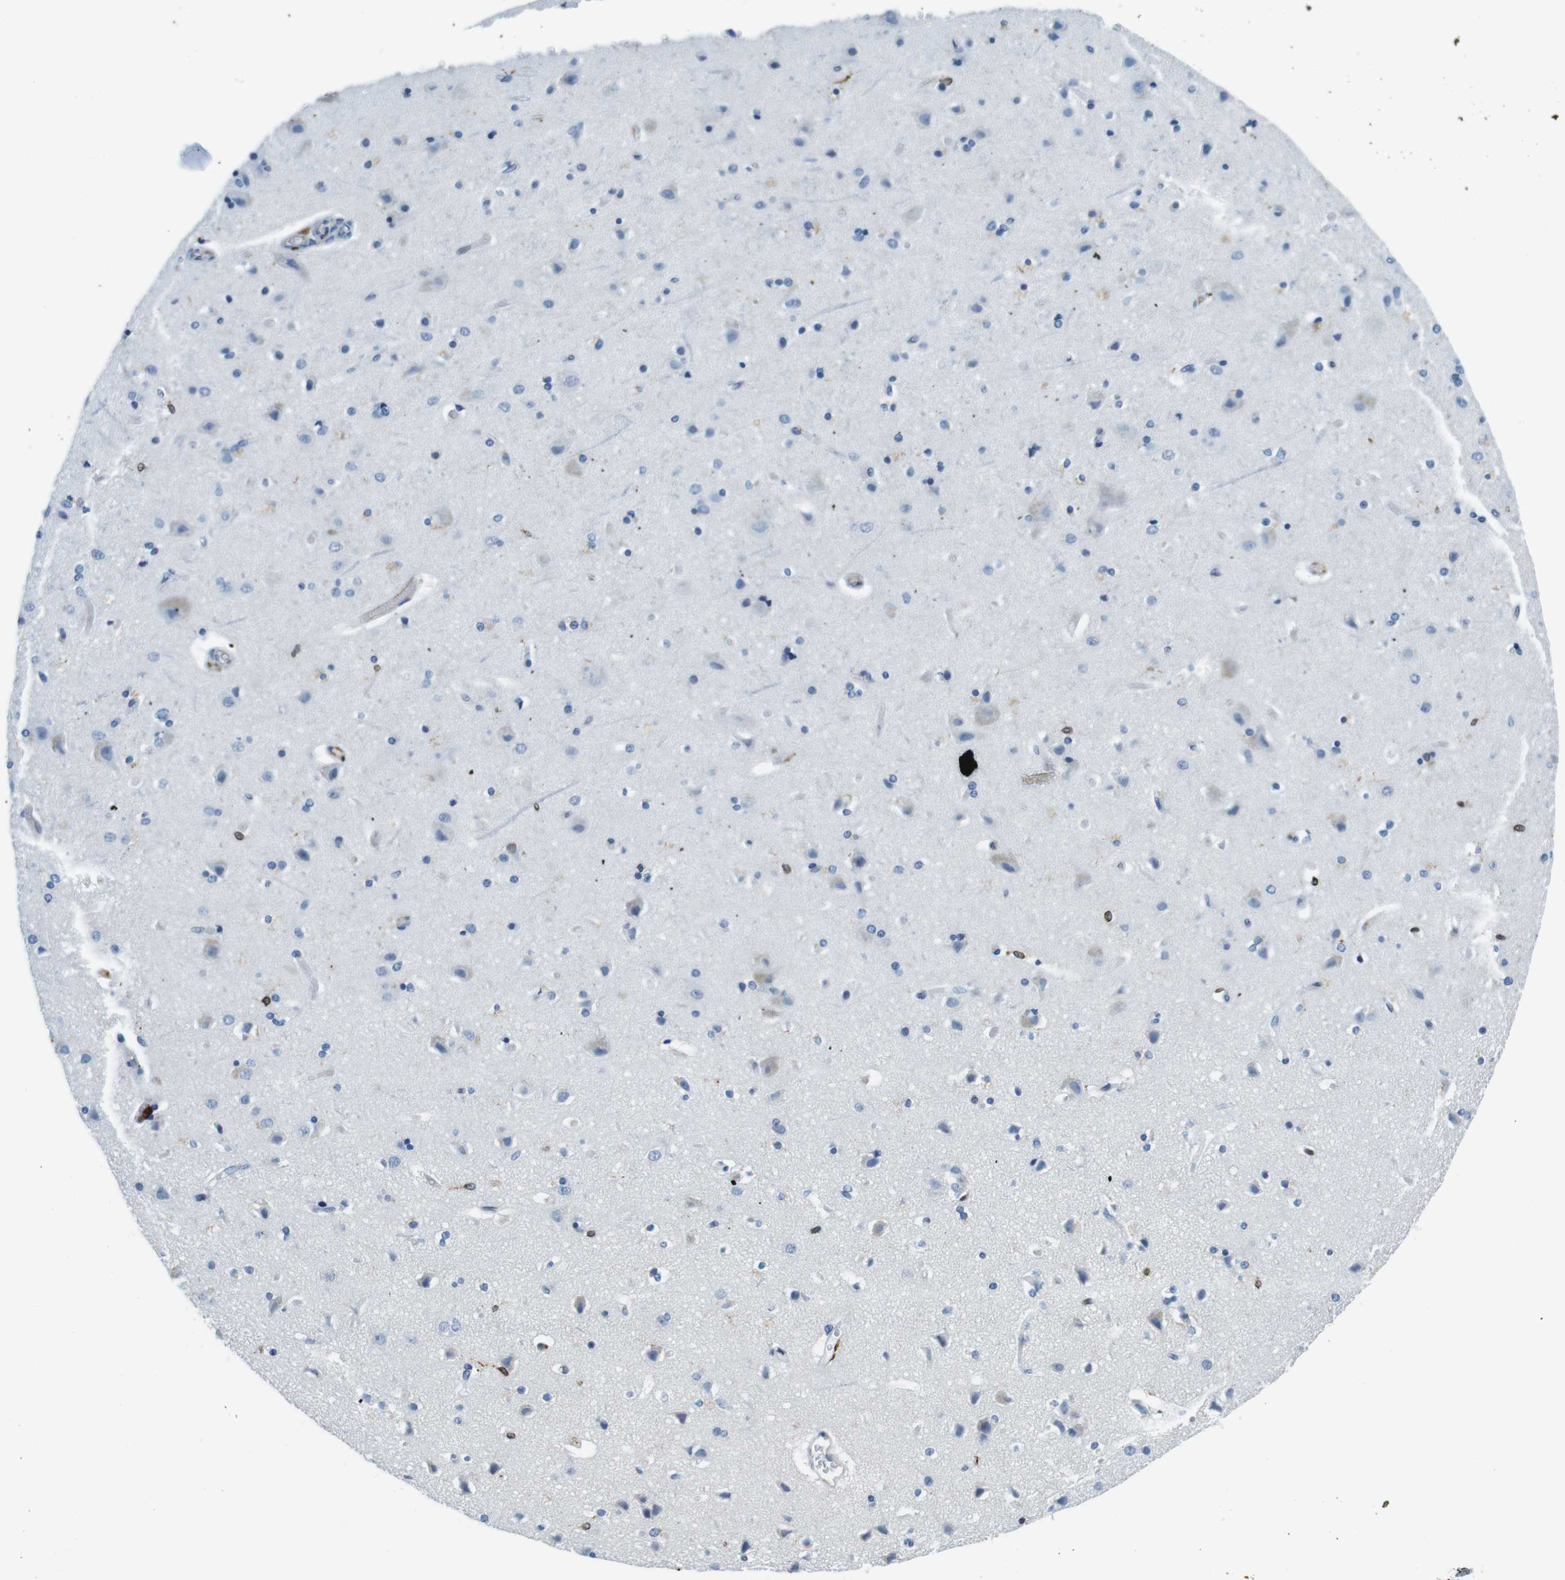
{"staining": {"intensity": "weak", "quantity": "25%-75%", "location": "cytoplasmic/membranous"}, "tissue": "cerebral cortex", "cell_type": "Endothelial cells", "image_type": "normal", "snomed": [{"axis": "morphology", "description": "Normal tissue, NOS"}, {"axis": "topography", "description": "Cerebral cortex"}], "caption": "Immunohistochemistry micrograph of unremarkable cerebral cortex stained for a protein (brown), which reveals low levels of weak cytoplasmic/membranous positivity in about 25%-75% of endothelial cells.", "gene": "CIITA", "patient": {"sex": "female", "age": 54}}